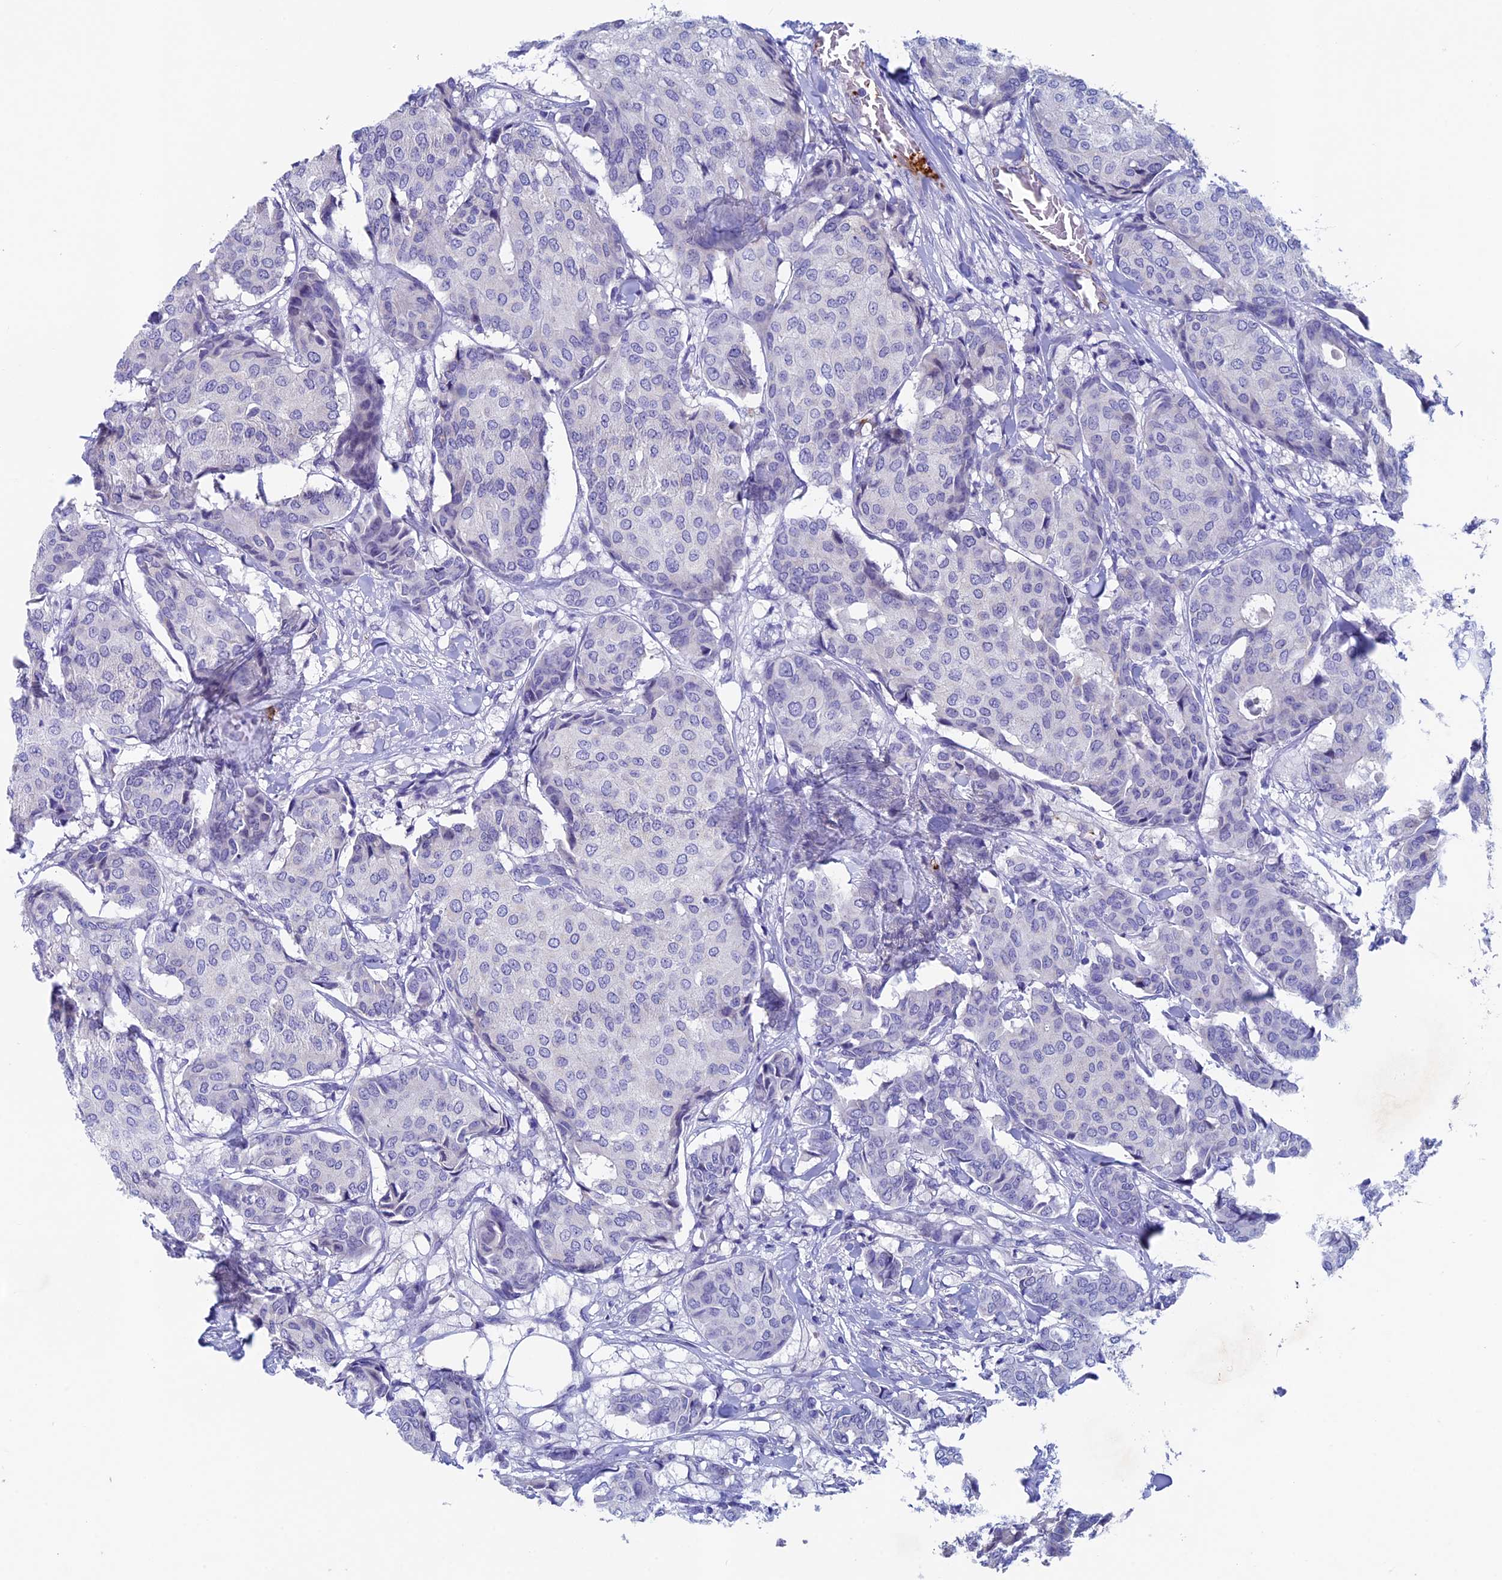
{"staining": {"intensity": "negative", "quantity": "none", "location": "none"}, "tissue": "breast cancer", "cell_type": "Tumor cells", "image_type": "cancer", "snomed": [{"axis": "morphology", "description": "Duct carcinoma"}, {"axis": "topography", "description": "Breast"}], "caption": "An immunohistochemistry image of intraductal carcinoma (breast) is shown. There is no staining in tumor cells of intraductal carcinoma (breast).", "gene": "INSYN1", "patient": {"sex": "female", "age": 75}}